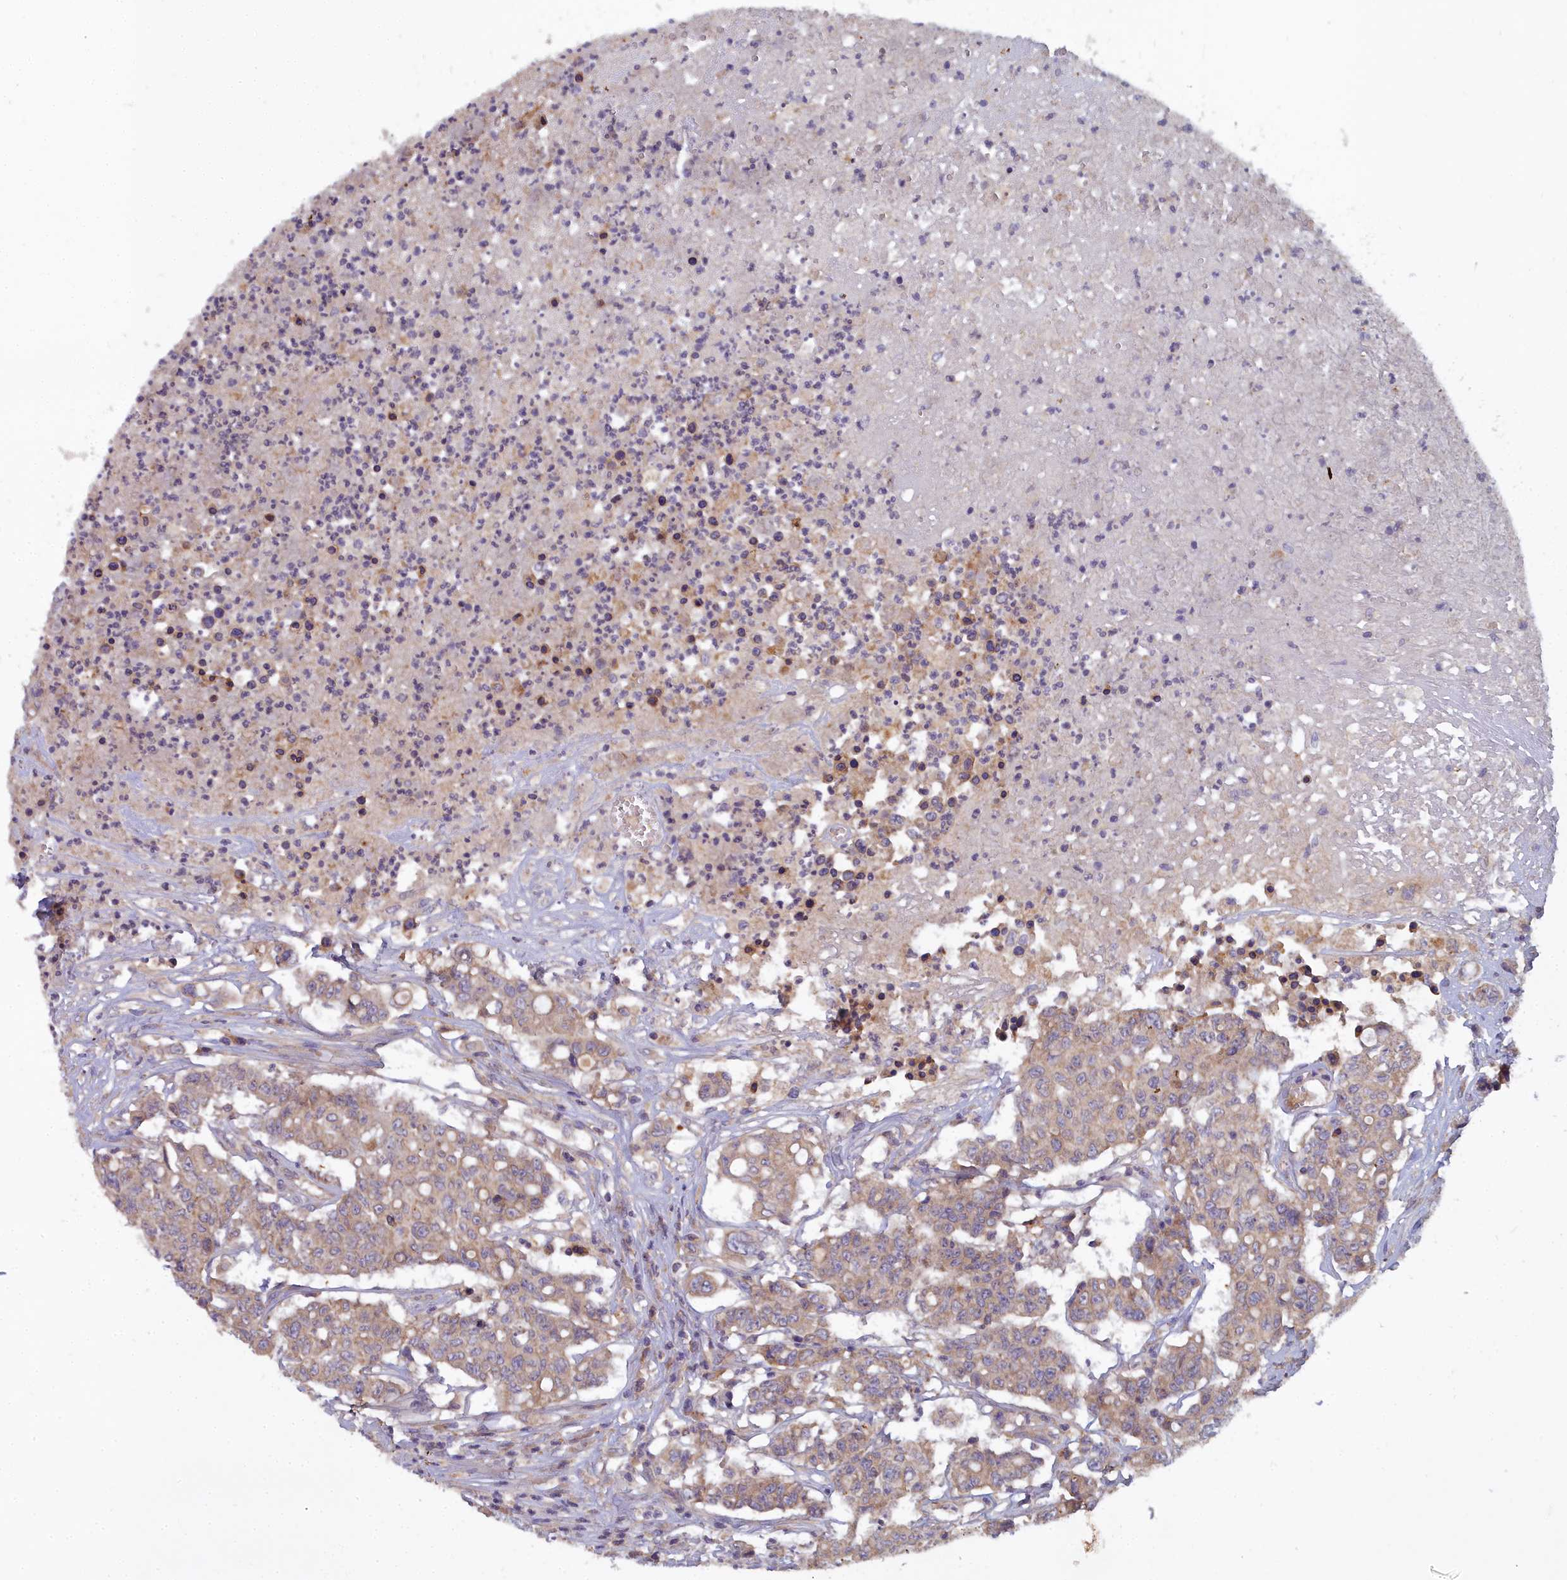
{"staining": {"intensity": "weak", "quantity": ">75%", "location": "cytoplasmic/membranous"}, "tissue": "colorectal cancer", "cell_type": "Tumor cells", "image_type": "cancer", "snomed": [{"axis": "morphology", "description": "Adenocarcinoma, NOS"}, {"axis": "topography", "description": "Colon"}], "caption": "The histopathology image exhibits staining of colorectal cancer (adenocarcinoma), revealing weak cytoplasmic/membranous protein expression (brown color) within tumor cells. (DAB (3,3'-diaminobenzidine) = brown stain, brightfield microscopy at high magnification).", "gene": "CCDC167", "patient": {"sex": "male", "age": 51}}